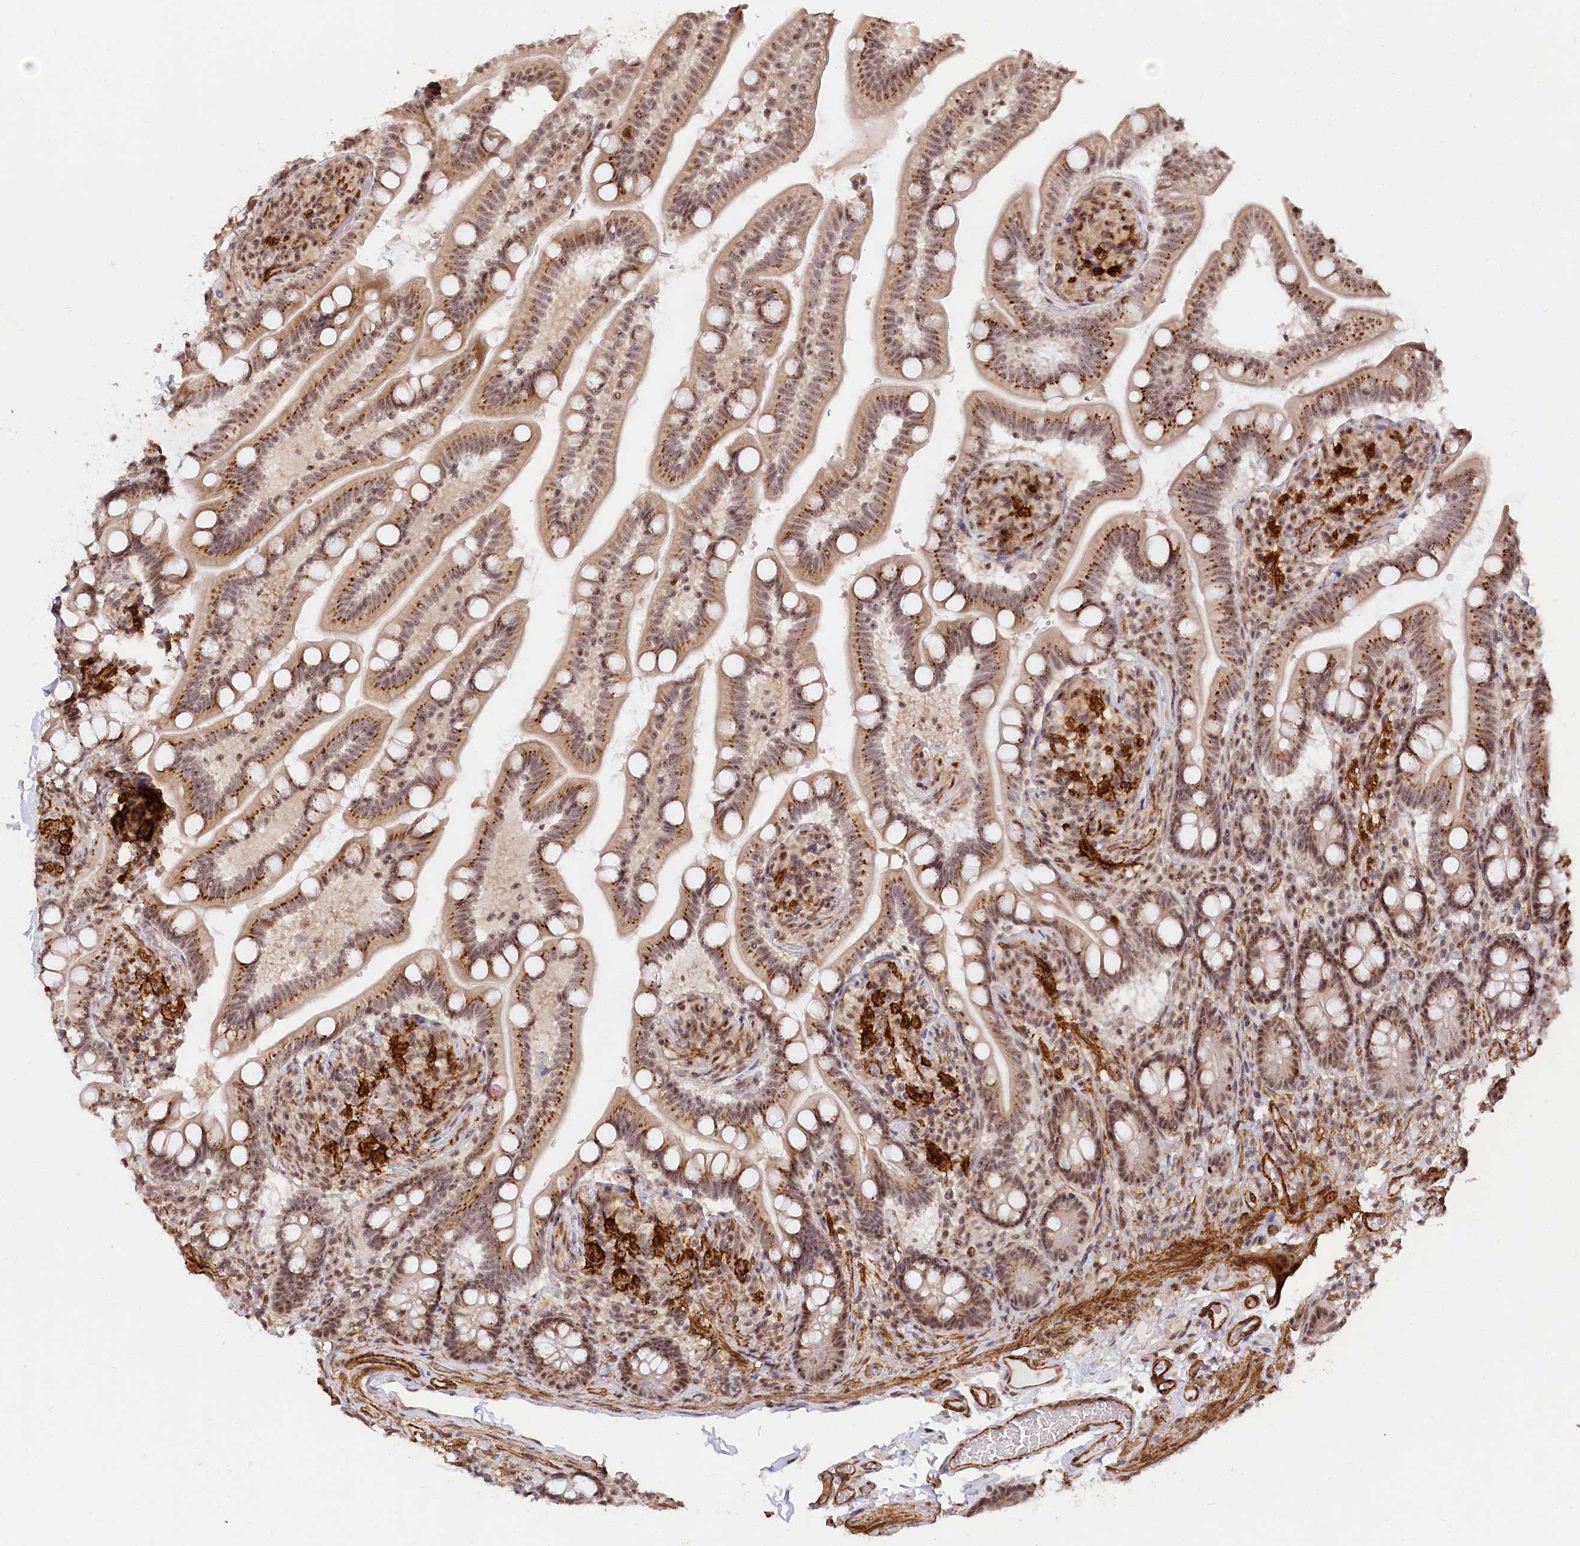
{"staining": {"intensity": "moderate", "quantity": ">75%", "location": "cytoplasmic/membranous,nuclear"}, "tissue": "small intestine", "cell_type": "Glandular cells", "image_type": "normal", "snomed": [{"axis": "morphology", "description": "Normal tissue, NOS"}, {"axis": "topography", "description": "Small intestine"}], "caption": "Benign small intestine reveals moderate cytoplasmic/membranous,nuclear expression in approximately >75% of glandular cells, visualized by immunohistochemistry. The staining is performed using DAB (3,3'-diaminobenzidine) brown chromogen to label protein expression. The nuclei are counter-stained blue using hematoxylin.", "gene": "GNL3L", "patient": {"sex": "female", "age": 64}}